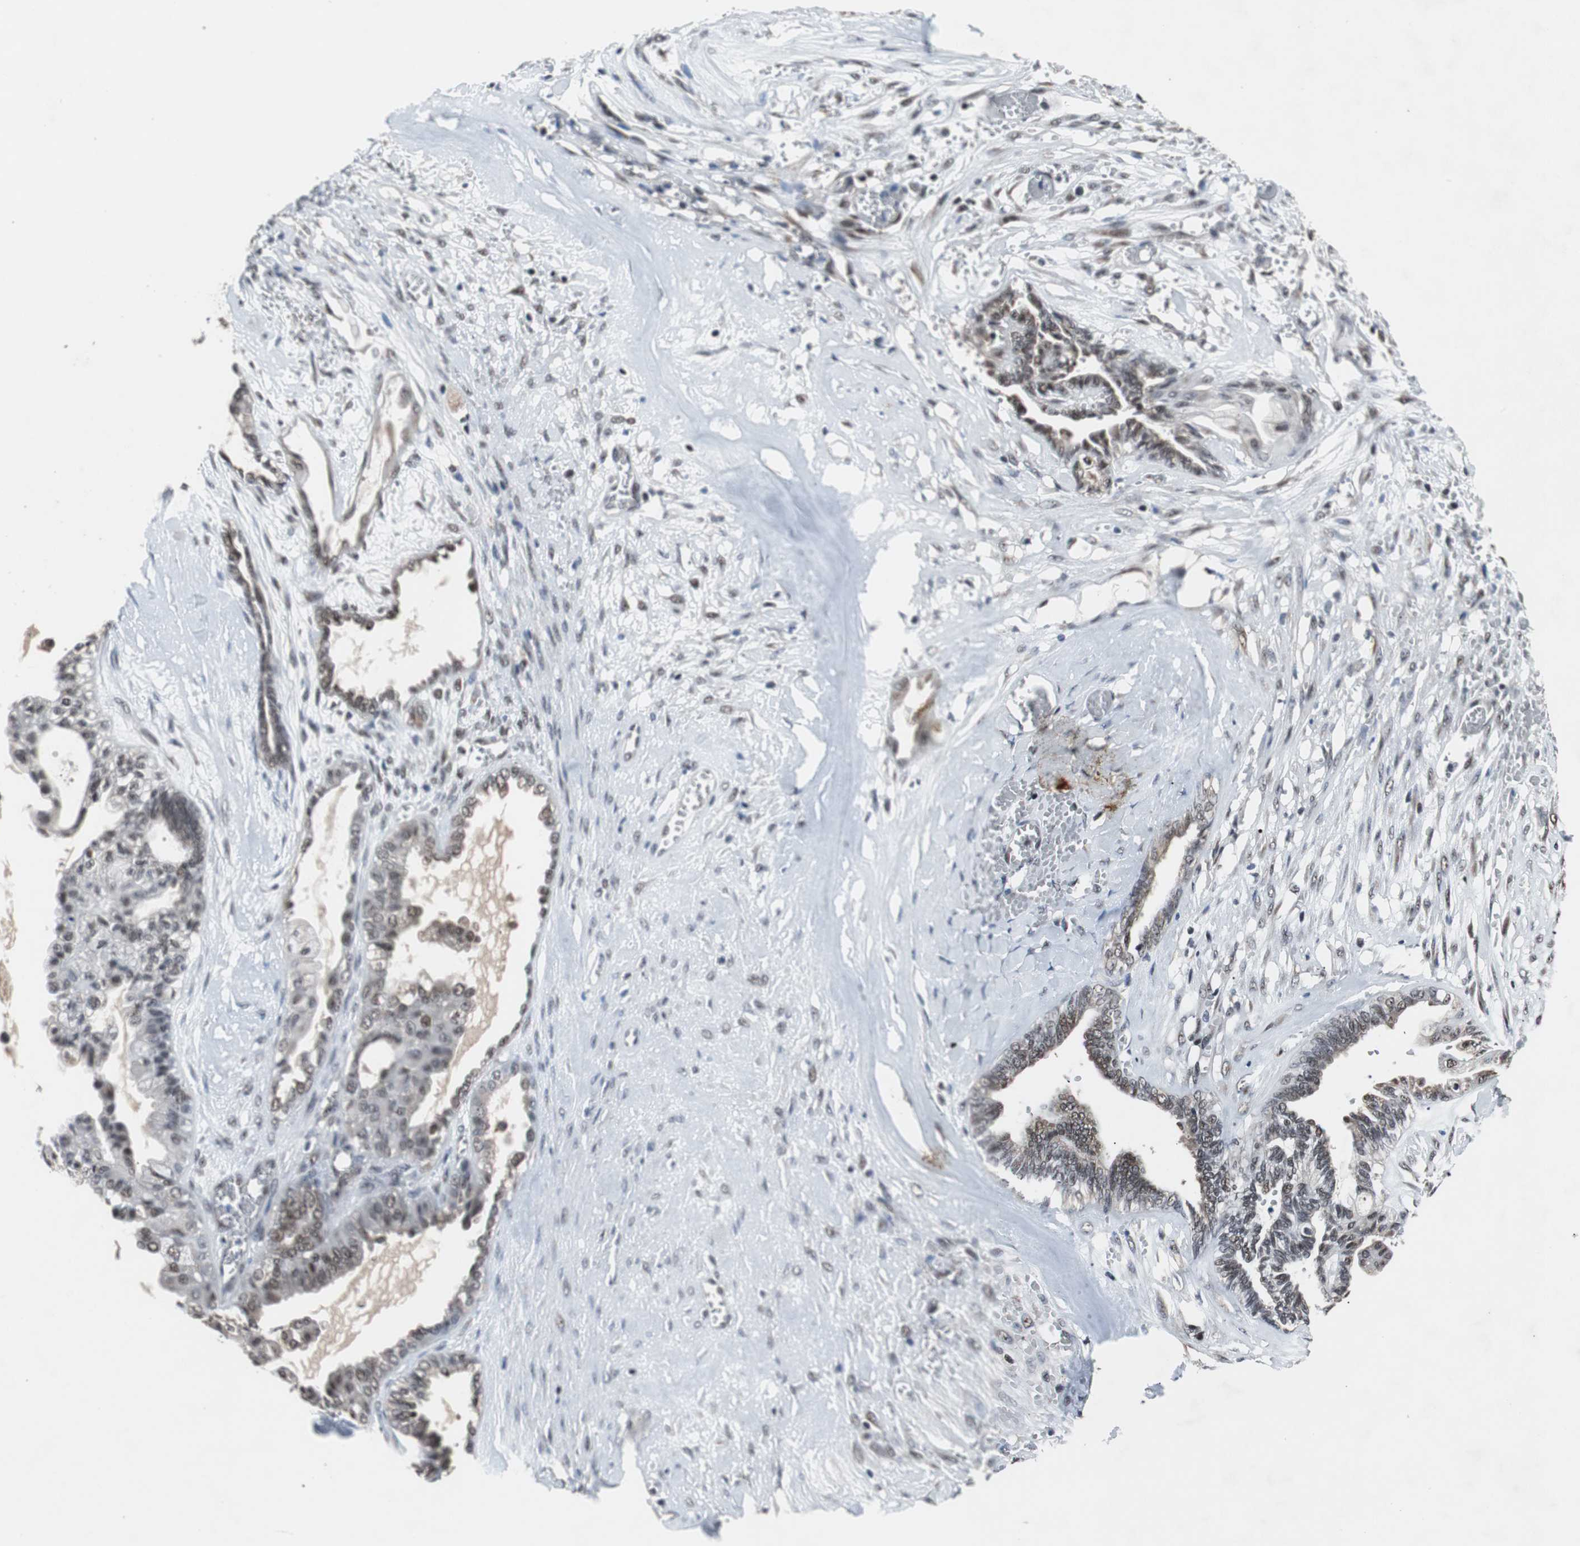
{"staining": {"intensity": "weak", "quantity": "25%-75%", "location": "nuclear"}, "tissue": "ovarian cancer", "cell_type": "Tumor cells", "image_type": "cancer", "snomed": [{"axis": "morphology", "description": "Carcinoma, NOS"}, {"axis": "morphology", "description": "Carcinoma, endometroid"}, {"axis": "topography", "description": "Ovary"}], "caption": "Brown immunohistochemical staining in human ovarian cancer (carcinoma) reveals weak nuclear positivity in approximately 25%-75% of tumor cells. (Stains: DAB in brown, nuclei in blue, Microscopy: brightfield microscopy at high magnification).", "gene": "USP28", "patient": {"sex": "female", "age": 50}}